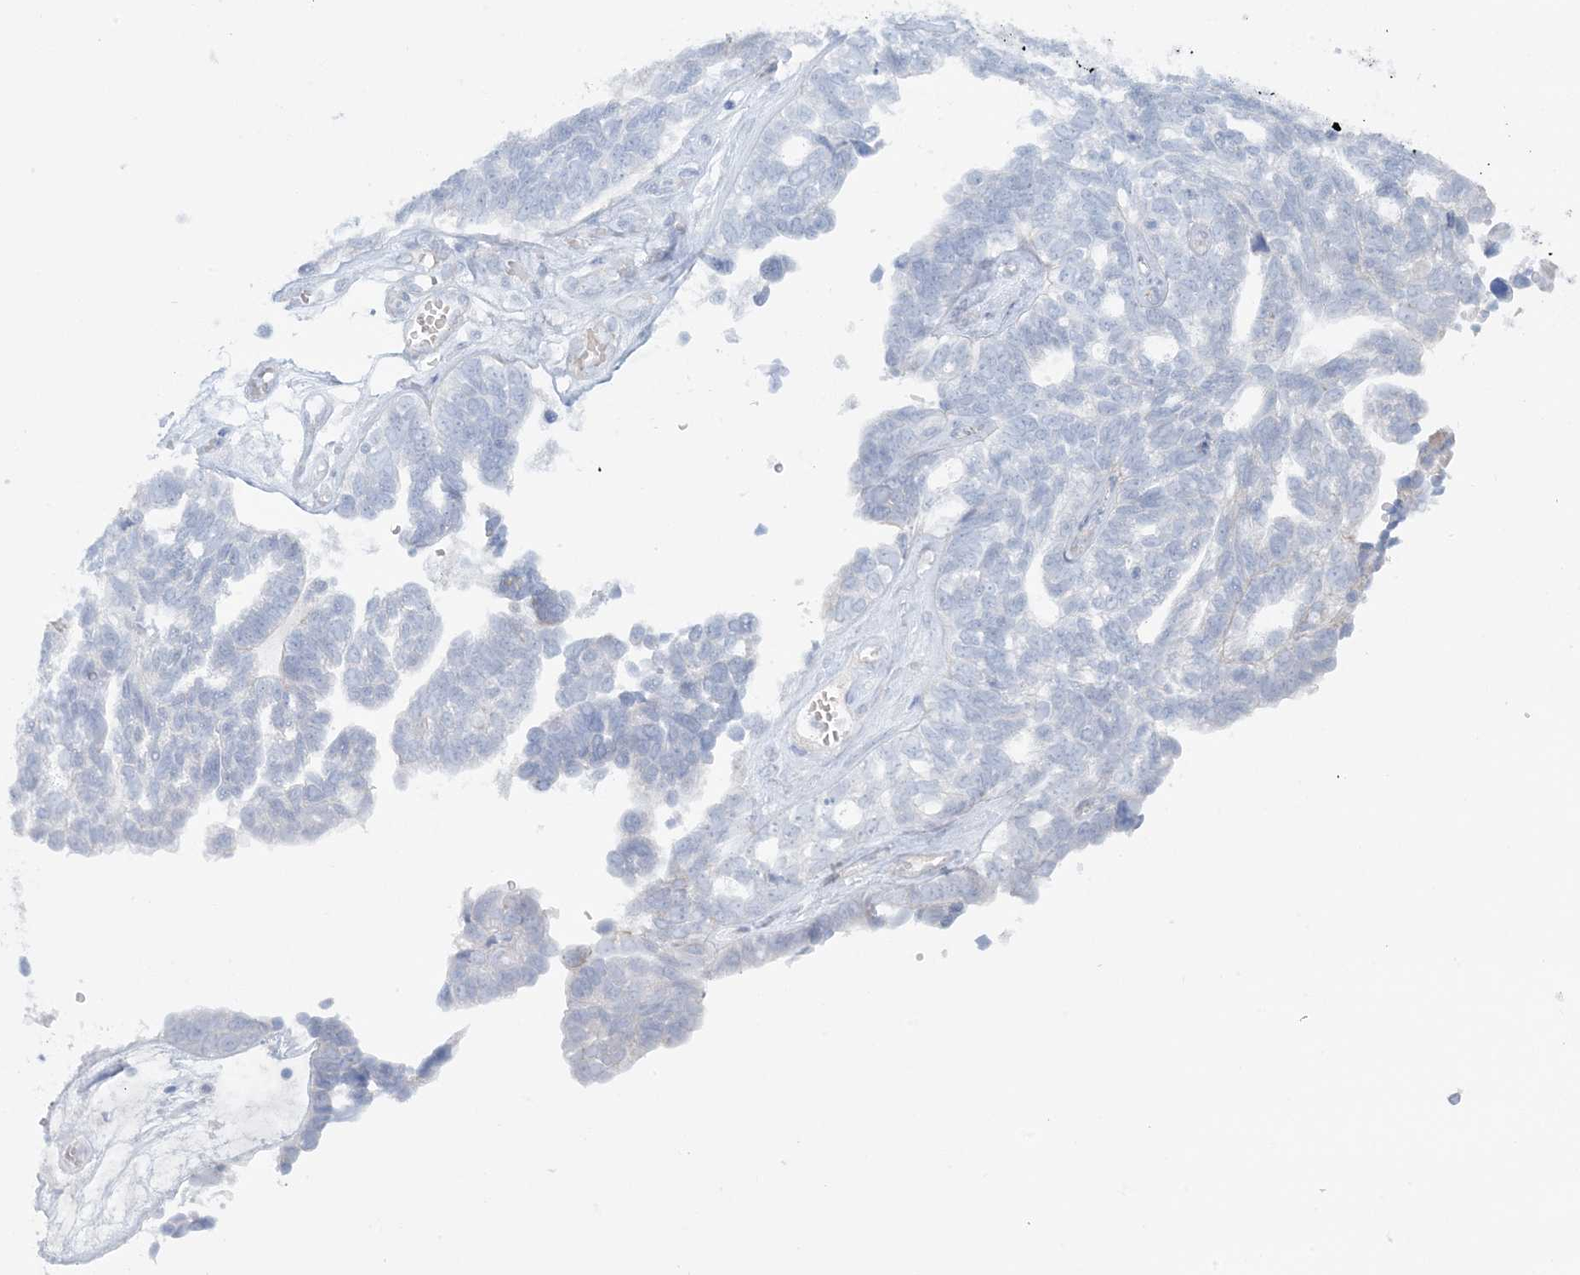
{"staining": {"intensity": "negative", "quantity": "none", "location": "none"}, "tissue": "ovarian cancer", "cell_type": "Tumor cells", "image_type": "cancer", "snomed": [{"axis": "morphology", "description": "Cystadenocarcinoma, serous, NOS"}, {"axis": "topography", "description": "Ovary"}], "caption": "Tumor cells show no significant protein expression in serous cystadenocarcinoma (ovarian).", "gene": "AGXT", "patient": {"sex": "female", "age": 79}}